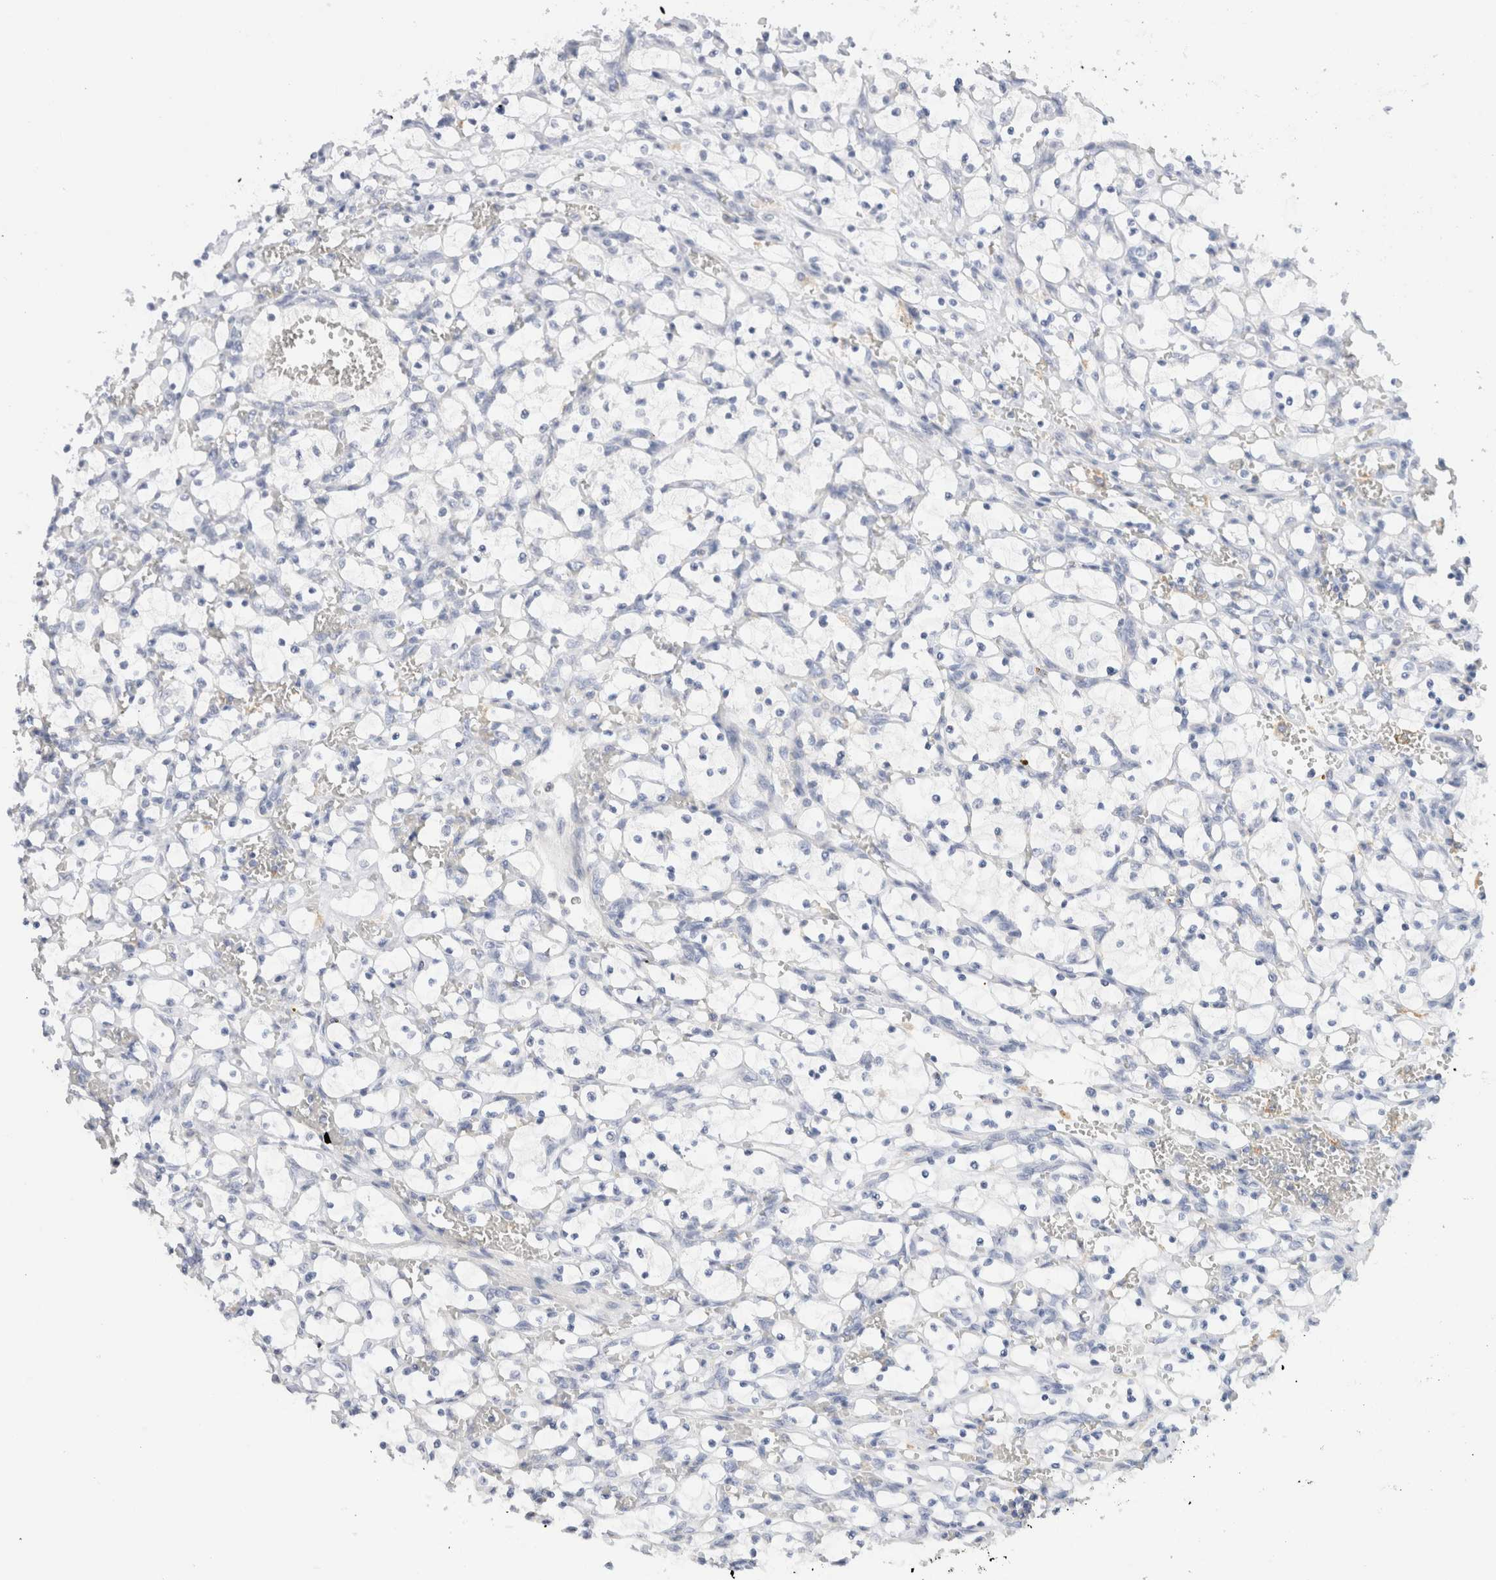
{"staining": {"intensity": "negative", "quantity": "none", "location": "none"}, "tissue": "renal cancer", "cell_type": "Tumor cells", "image_type": "cancer", "snomed": [{"axis": "morphology", "description": "Adenocarcinoma, NOS"}, {"axis": "topography", "description": "Kidney"}], "caption": "The immunohistochemistry image has no significant expression in tumor cells of renal cancer (adenocarcinoma) tissue.", "gene": "ADAM30", "patient": {"sex": "female", "age": 69}}